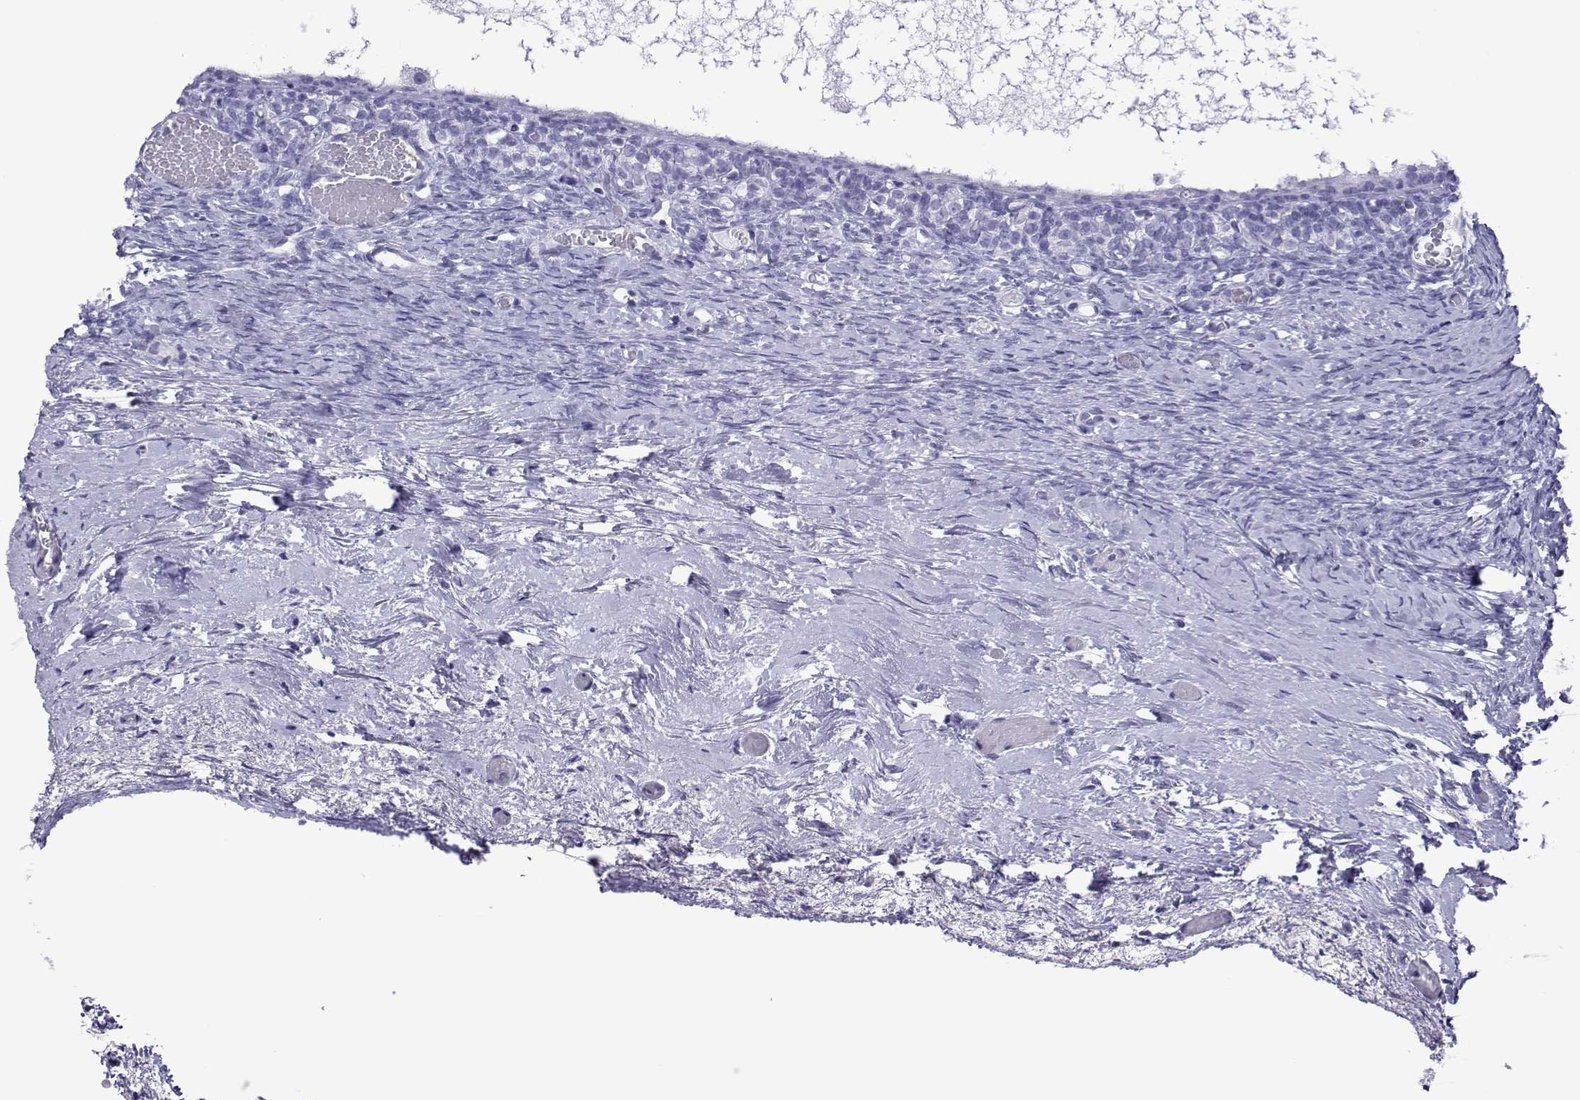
{"staining": {"intensity": "negative", "quantity": "none", "location": "none"}, "tissue": "ovary", "cell_type": "Follicle cells", "image_type": "normal", "snomed": [{"axis": "morphology", "description": "Normal tissue, NOS"}, {"axis": "topography", "description": "Ovary"}], "caption": "An IHC micrograph of unremarkable ovary is shown. There is no staining in follicle cells of ovary. (Stains: DAB (3,3'-diaminobenzidine) immunohistochemistry (IHC) with hematoxylin counter stain, Microscopy: brightfield microscopy at high magnification).", "gene": "SPANXA1", "patient": {"sex": "female", "age": 39}}